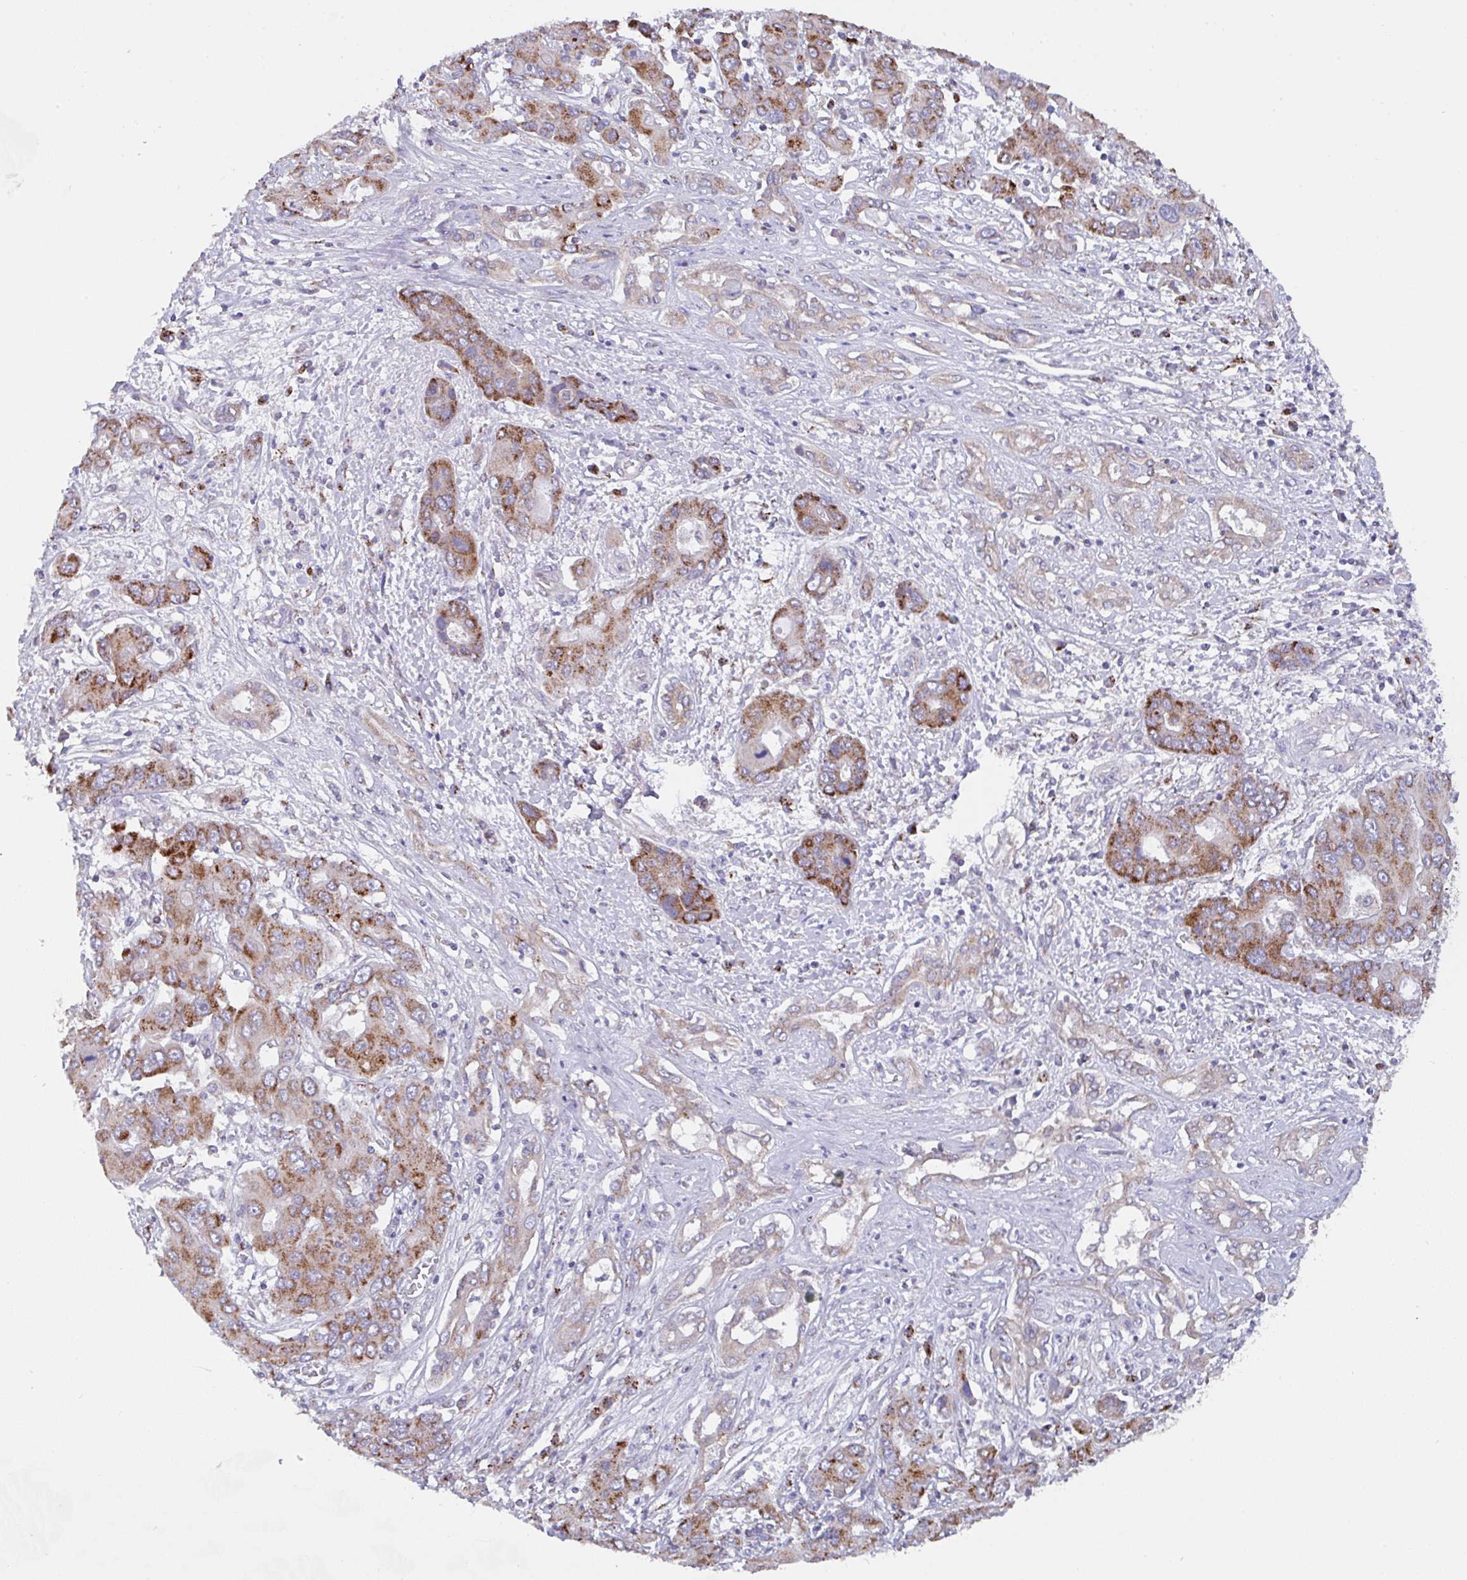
{"staining": {"intensity": "moderate", "quantity": "25%-75%", "location": "cytoplasmic/membranous"}, "tissue": "liver cancer", "cell_type": "Tumor cells", "image_type": "cancer", "snomed": [{"axis": "morphology", "description": "Cholangiocarcinoma"}, {"axis": "topography", "description": "Liver"}], "caption": "Liver cancer (cholangiocarcinoma) stained for a protein shows moderate cytoplasmic/membranous positivity in tumor cells. (Stains: DAB in brown, nuclei in blue, Microscopy: brightfield microscopy at high magnification).", "gene": "PROSER3", "patient": {"sex": "male", "age": 67}}